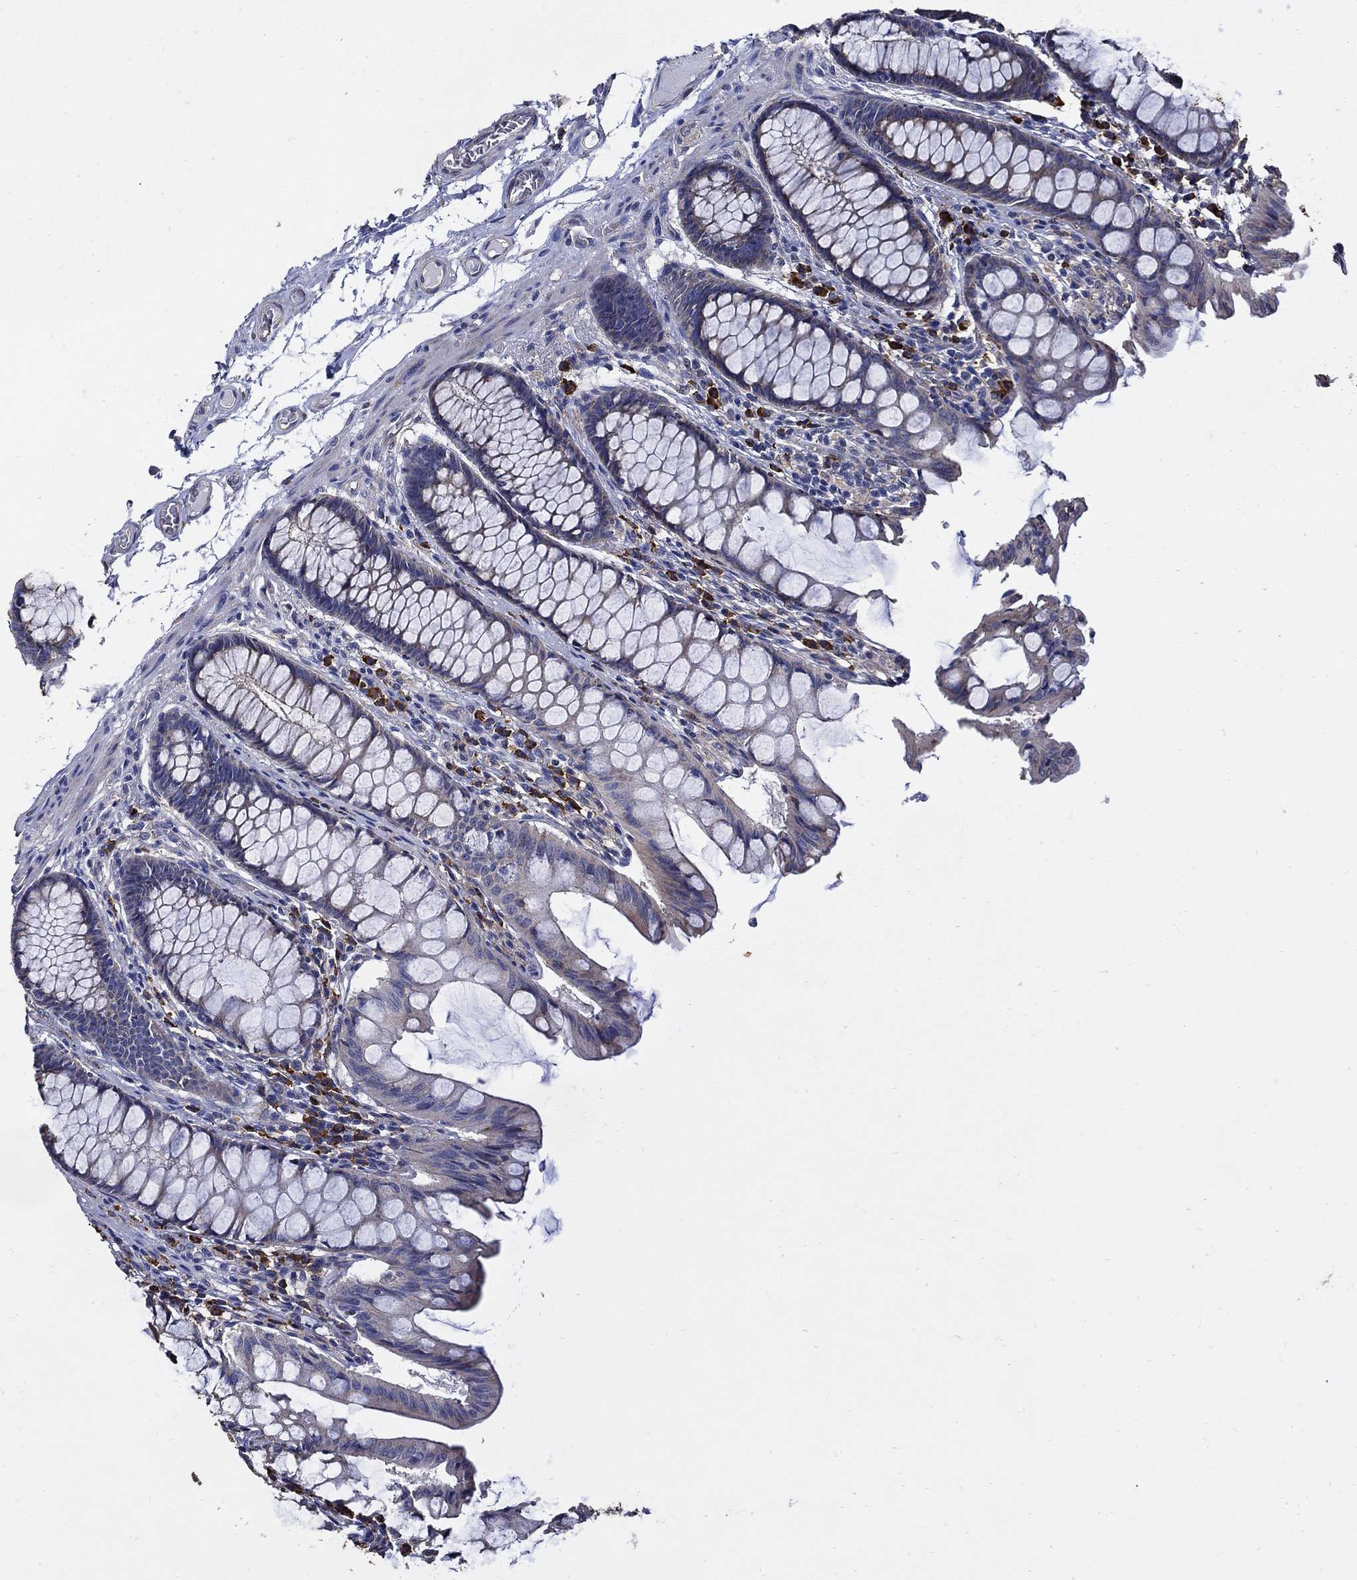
{"staining": {"intensity": "negative", "quantity": "none", "location": "none"}, "tissue": "colon", "cell_type": "Endothelial cells", "image_type": "normal", "snomed": [{"axis": "morphology", "description": "Normal tissue, NOS"}, {"axis": "topography", "description": "Colon"}], "caption": "Colon was stained to show a protein in brown. There is no significant positivity in endothelial cells. The staining was performed using DAB (3,3'-diaminobenzidine) to visualize the protein expression in brown, while the nuclei were stained in blue with hematoxylin (Magnification: 20x).", "gene": "EMILIN3", "patient": {"sex": "female", "age": 65}}